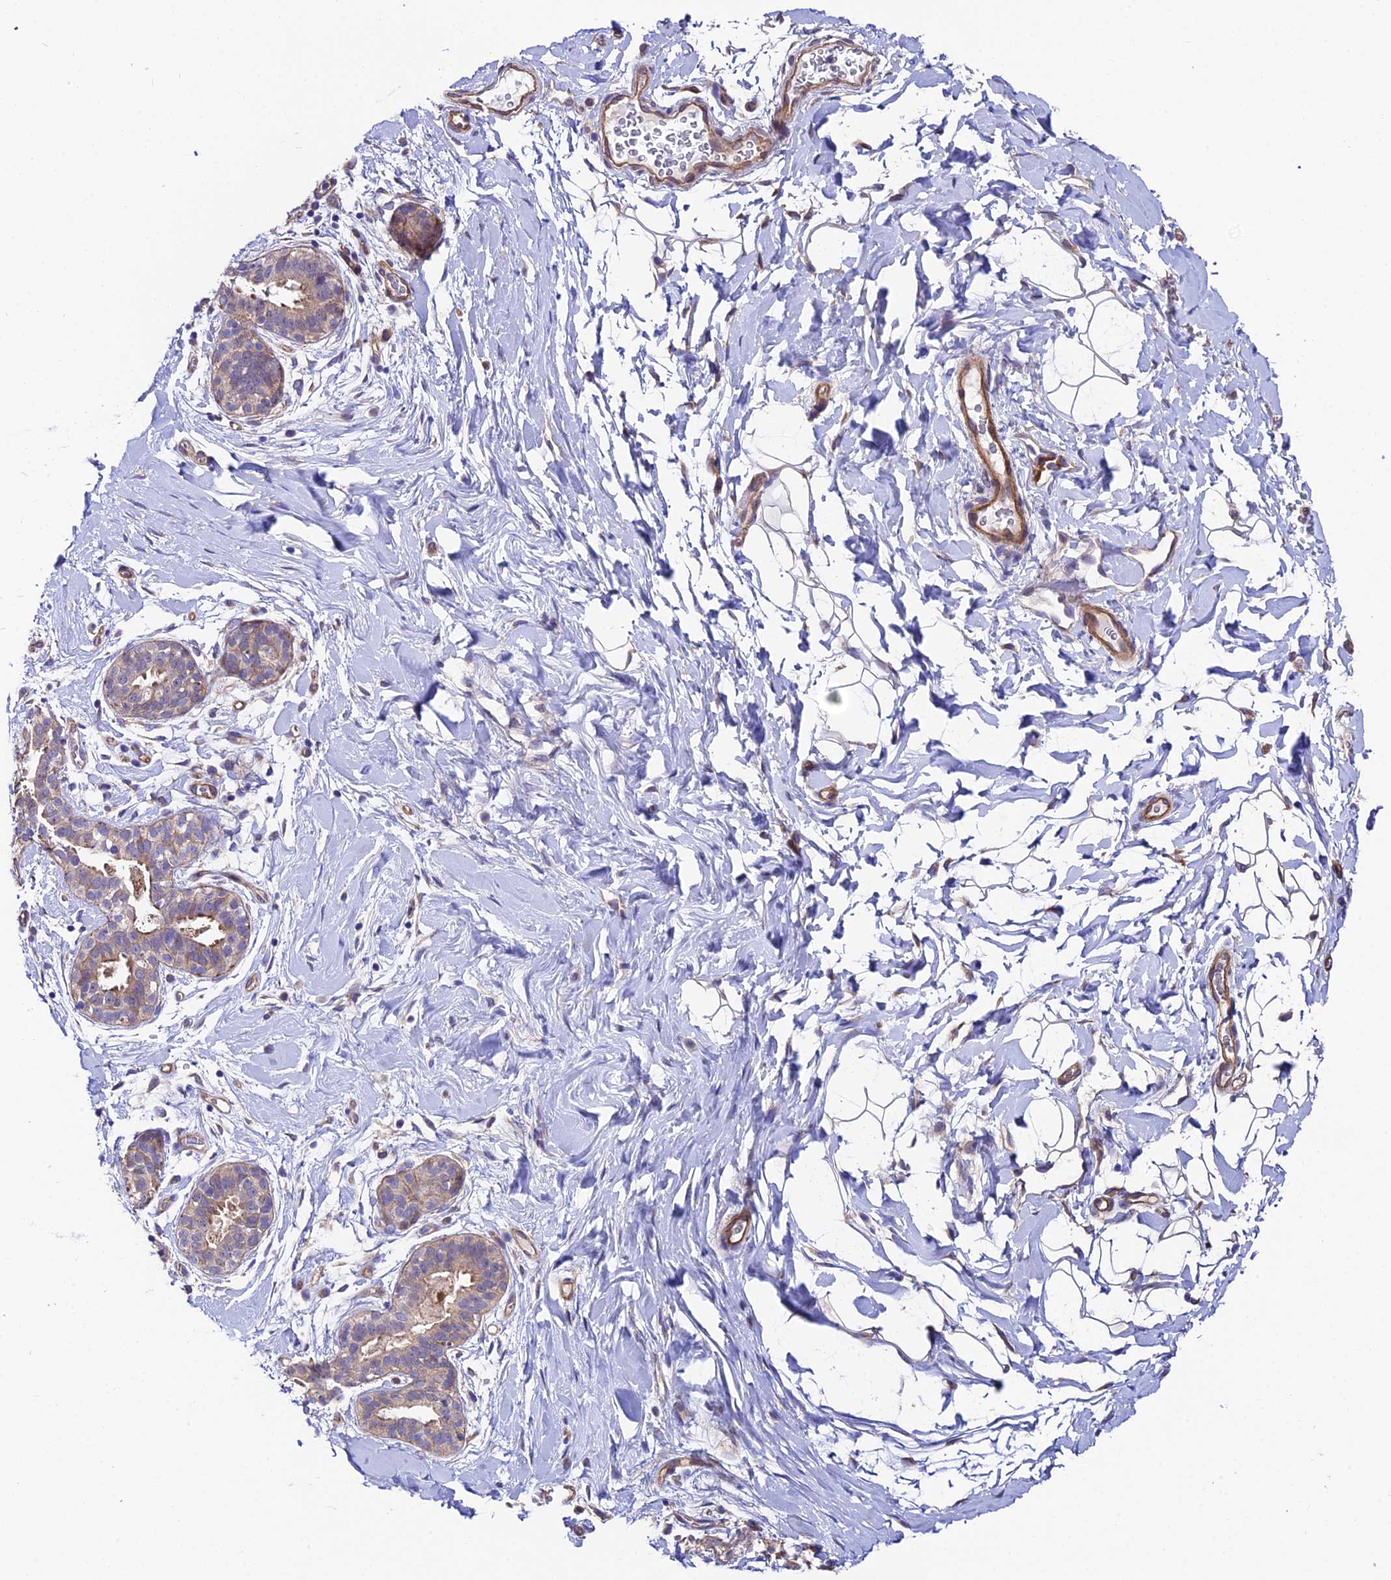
{"staining": {"intensity": "weak", "quantity": "25%-75%", "location": "cytoplasmic/membranous"}, "tissue": "adipose tissue", "cell_type": "Adipocytes", "image_type": "normal", "snomed": [{"axis": "morphology", "description": "Normal tissue, NOS"}, {"axis": "topography", "description": "Breast"}], "caption": "Immunohistochemical staining of normal human adipose tissue shows weak cytoplasmic/membranous protein staining in approximately 25%-75% of adipocytes.", "gene": "QRFP", "patient": {"sex": "female", "age": 26}}